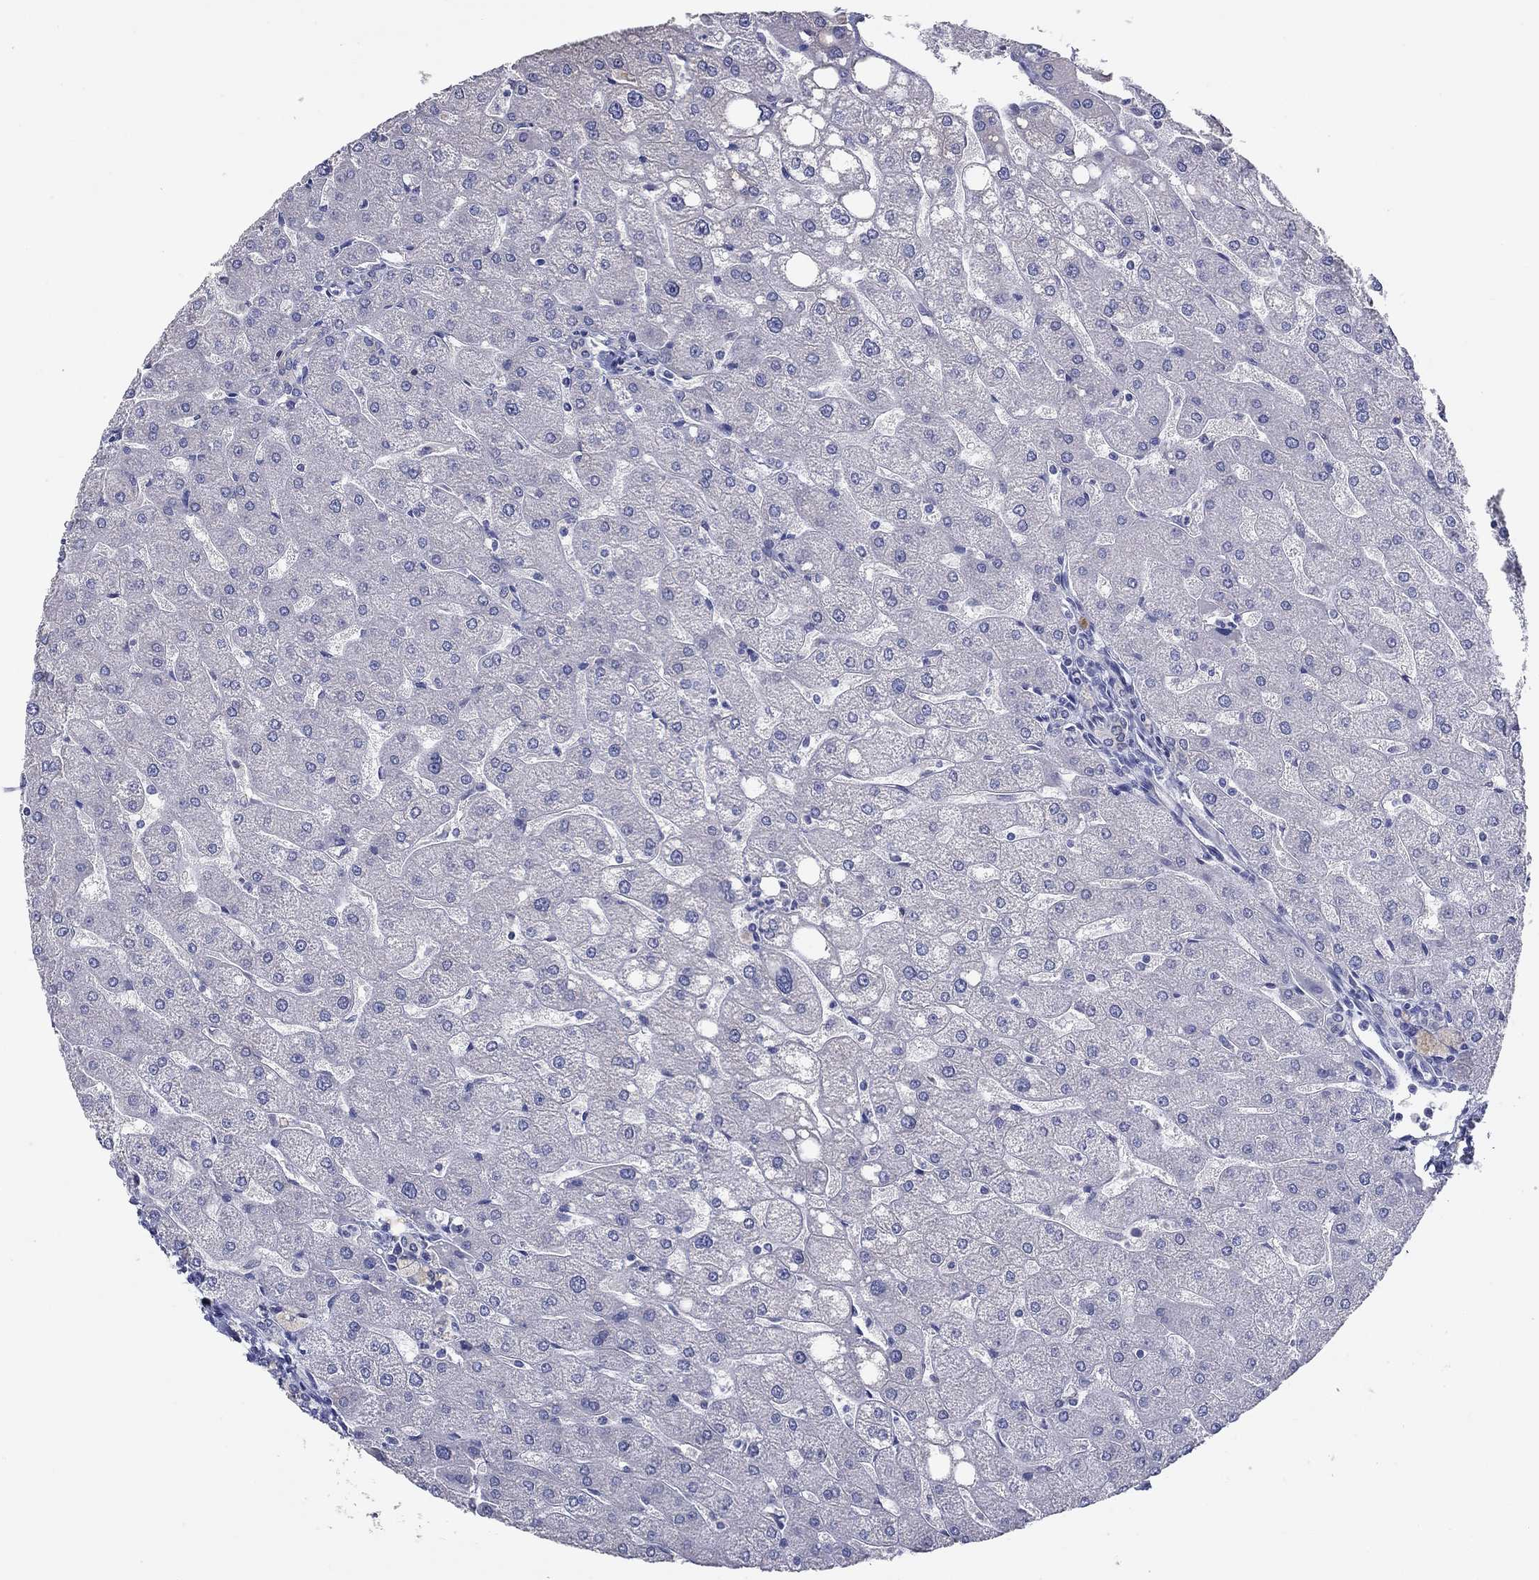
{"staining": {"intensity": "negative", "quantity": "none", "location": "none"}, "tissue": "liver", "cell_type": "Cholangiocytes", "image_type": "normal", "snomed": [{"axis": "morphology", "description": "Normal tissue, NOS"}, {"axis": "topography", "description": "Liver"}], "caption": "High power microscopy histopathology image of an IHC image of unremarkable liver, revealing no significant staining in cholangiocytes.", "gene": "ERMP1", "patient": {"sex": "male", "age": 67}}